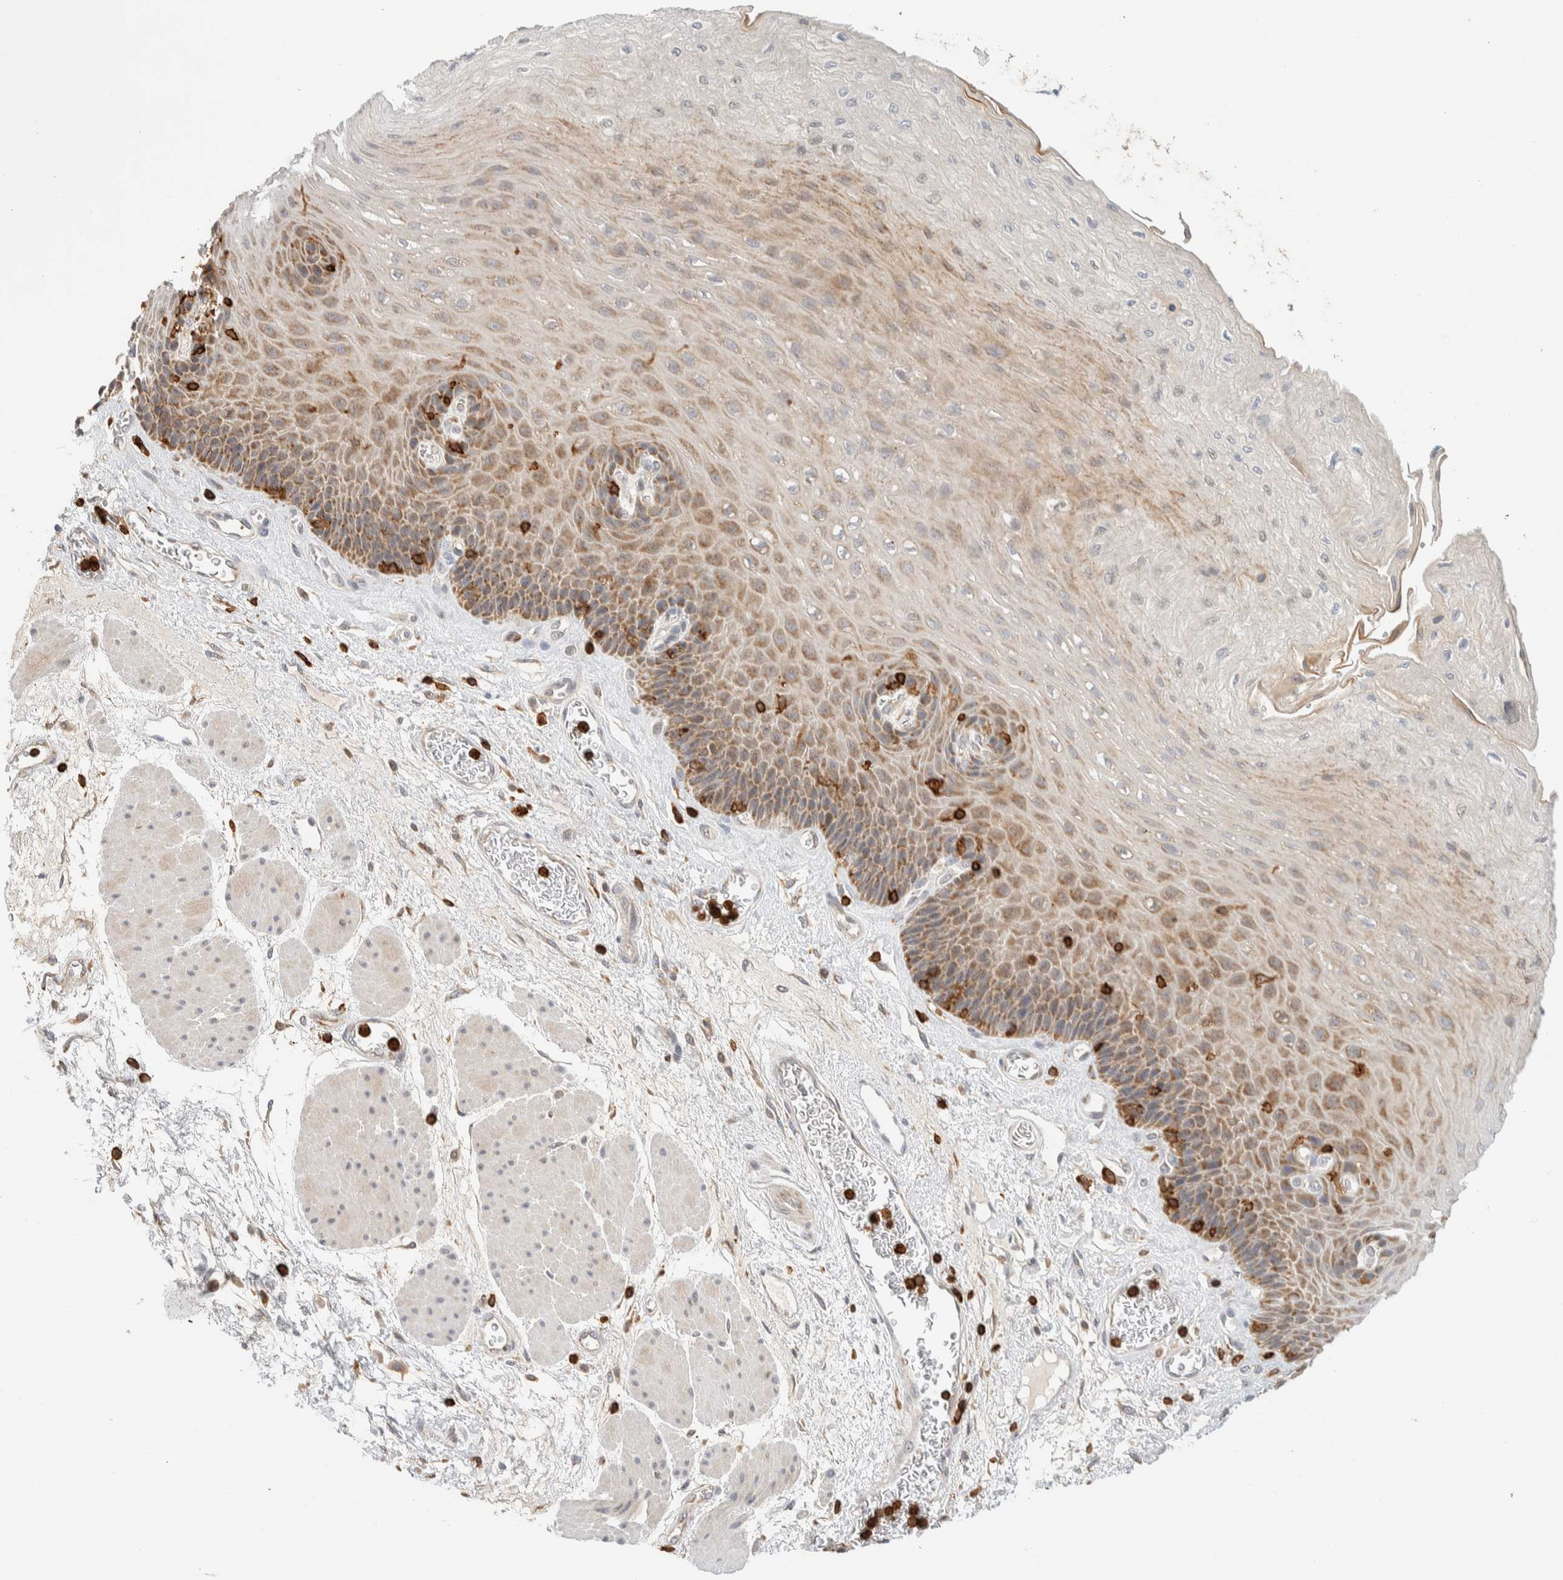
{"staining": {"intensity": "moderate", "quantity": ">75%", "location": "cytoplasmic/membranous"}, "tissue": "esophagus", "cell_type": "Squamous epithelial cells", "image_type": "normal", "snomed": [{"axis": "morphology", "description": "Normal tissue, NOS"}, {"axis": "topography", "description": "Esophagus"}], "caption": "Immunohistochemistry (DAB) staining of unremarkable human esophagus shows moderate cytoplasmic/membranous protein staining in approximately >75% of squamous epithelial cells.", "gene": "RUNDC1", "patient": {"sex": "female", "age": 72}}